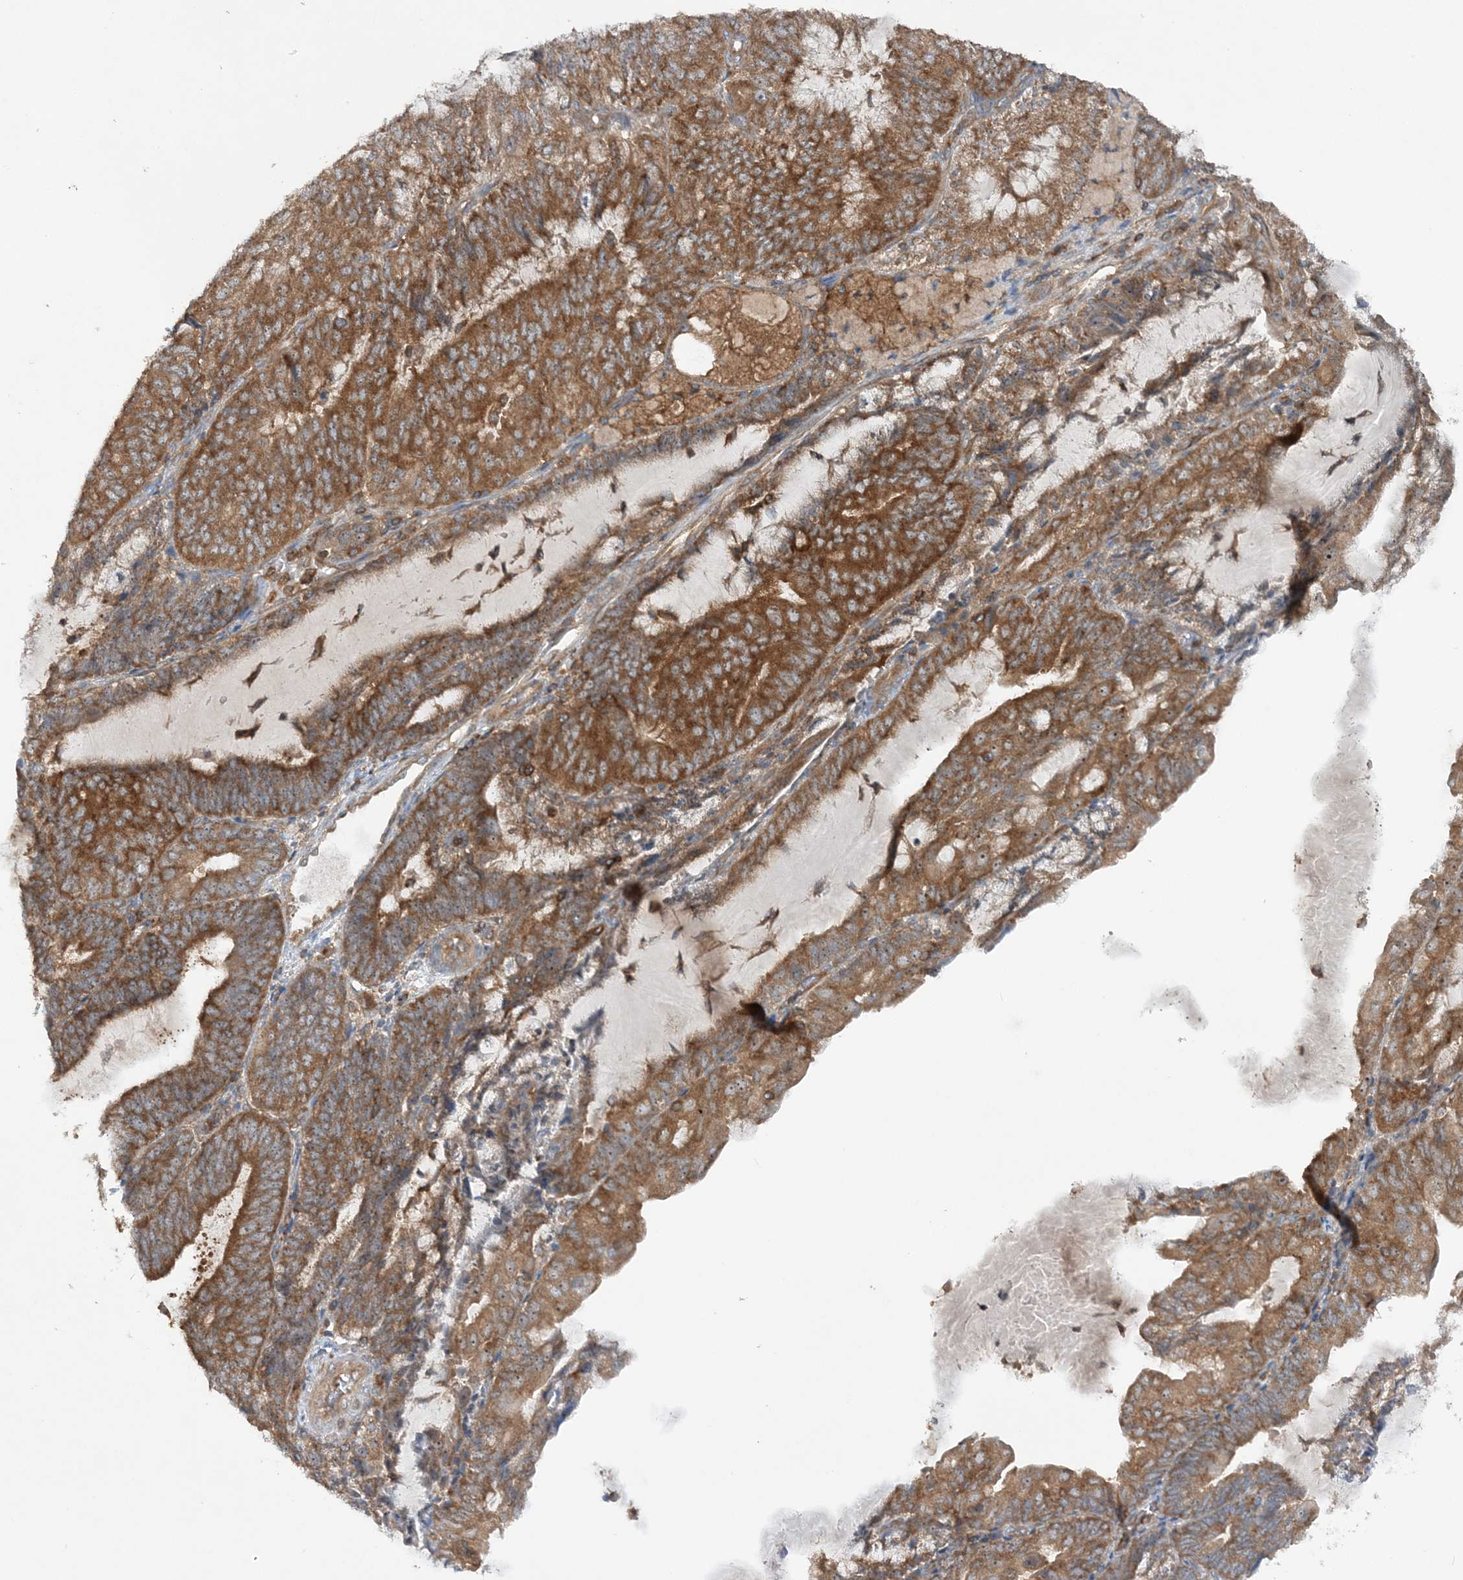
{"staining": {"intensity": "moderate", "quantity": ">75%", "location": "cytoplasmic/membranous"}, "tissue": "endometrial cancer", "cell_type": "Tumor cells", "image_type": "cancer", "snomed": [{"axis": "morphology", "description": "Adenocarcinoma, NOS"}, {"axis": "topography", "description": "Endometrium"}], "caption": "The histopathology image displays staining of endometrial cancer, revealing moderate cytoplasmic/membranous protein positivity (brown color) within tumor cells.", "gene": "ACAP2", "patient": {"sex": "female", "age": 81}}